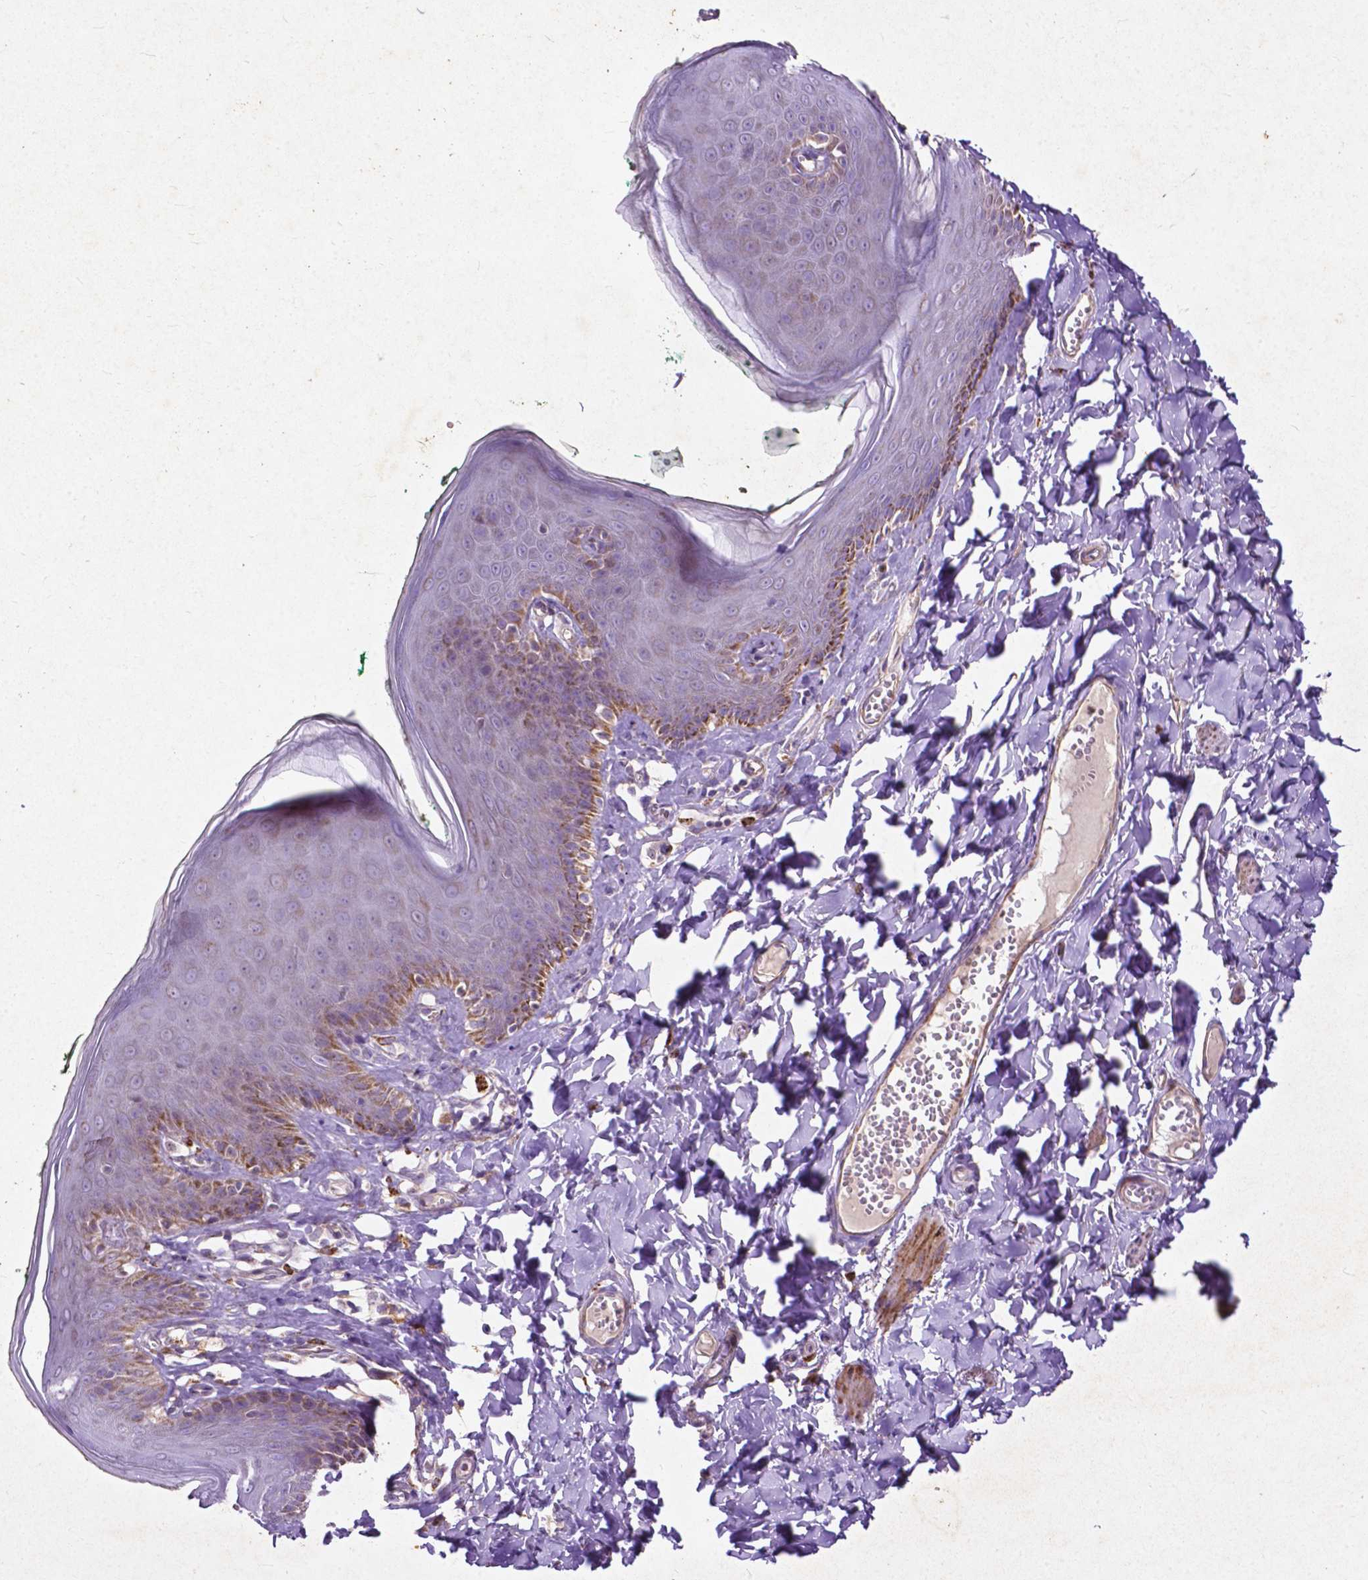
{"staining": {"intensity": "strong", "quantity": "<25%", "location": "cytoplasmic/membranous"}, "tissue": "skin", "cell_type": "Epidermal cells", "image_type": "normal", "snomed": [{"axis": "morphology", "description": "Normal tissue, NOS"}, {"axis": "topography", "description": "Vulva"}, {"axis": "topography", "description": "Peripheral nerve tissue"}], "caption": "A brown stain highlights strong cytoplasmic/membranous staining of a protein in epidermal cells of normal human skin. The staining was performed using DAB to visualize the protein expression in brown, while the nuclei were stained in blue with hematoxylin (Magnification: 20x).", "gene": "THEGL", "patient": {"sex": "female", "age": 66}}